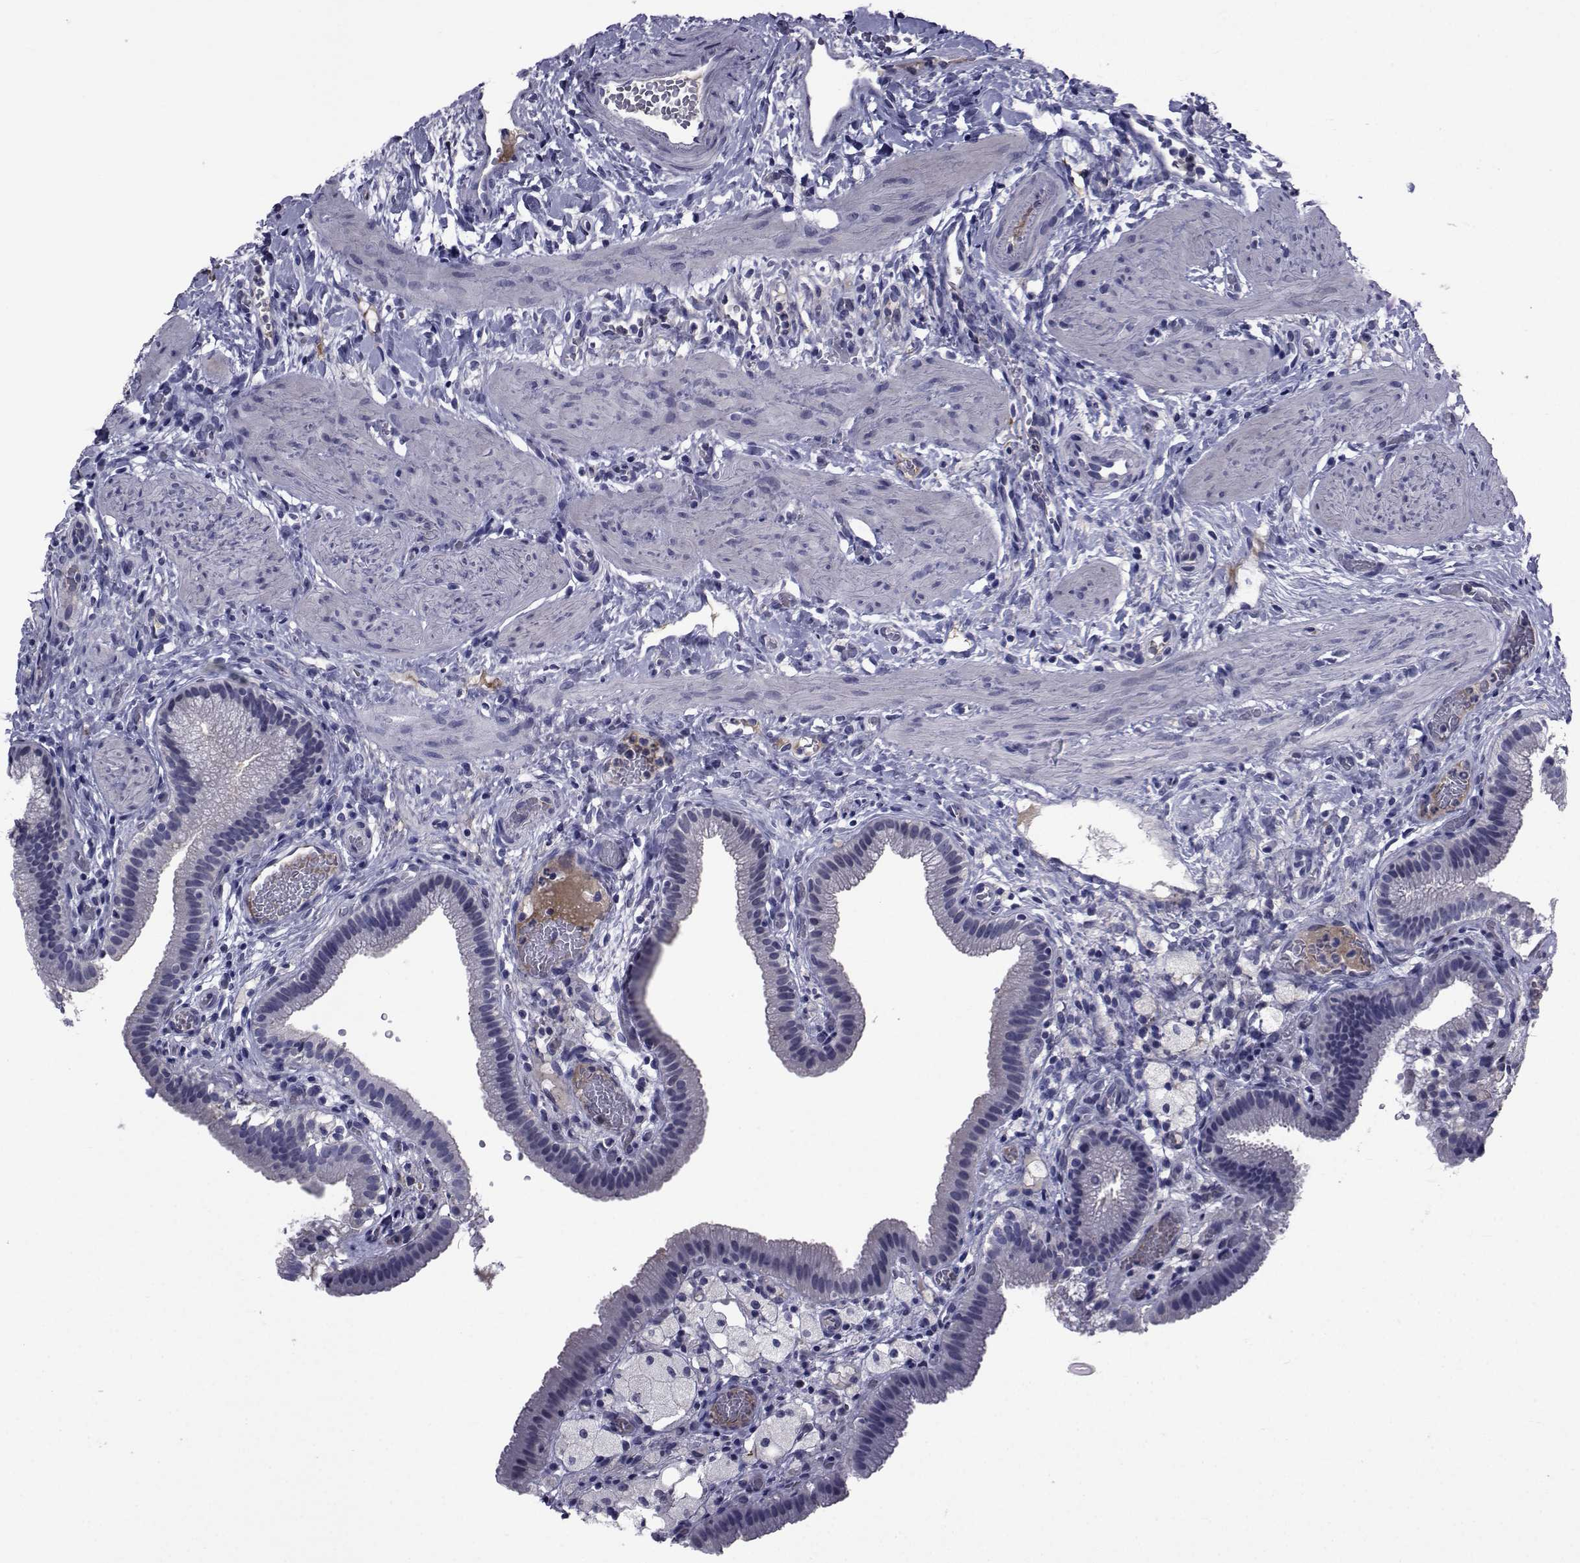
{"staining": {"intensity": "negative", "quantity": "none", "location": "none"}, "tissue": "gallbladder", "cell_type": "Glandular cells", "image_type": "normal", "snomed": [{"axis": "morphology", "description": "Normal tissue, NOS"}, {"axis": "topography", "description": "Gallbladder"}], "caption": "Immunohistochemistry micrograph of normal gallbladder stained for a protein (brown), which demonstrates no staining in glandular cells. The staining is performed using DAB brown chromogen with nuclei counter-stained in using hematoxylin.", "gene": "SEMA5B", "patient": {"sex": "female", "age": 24}}